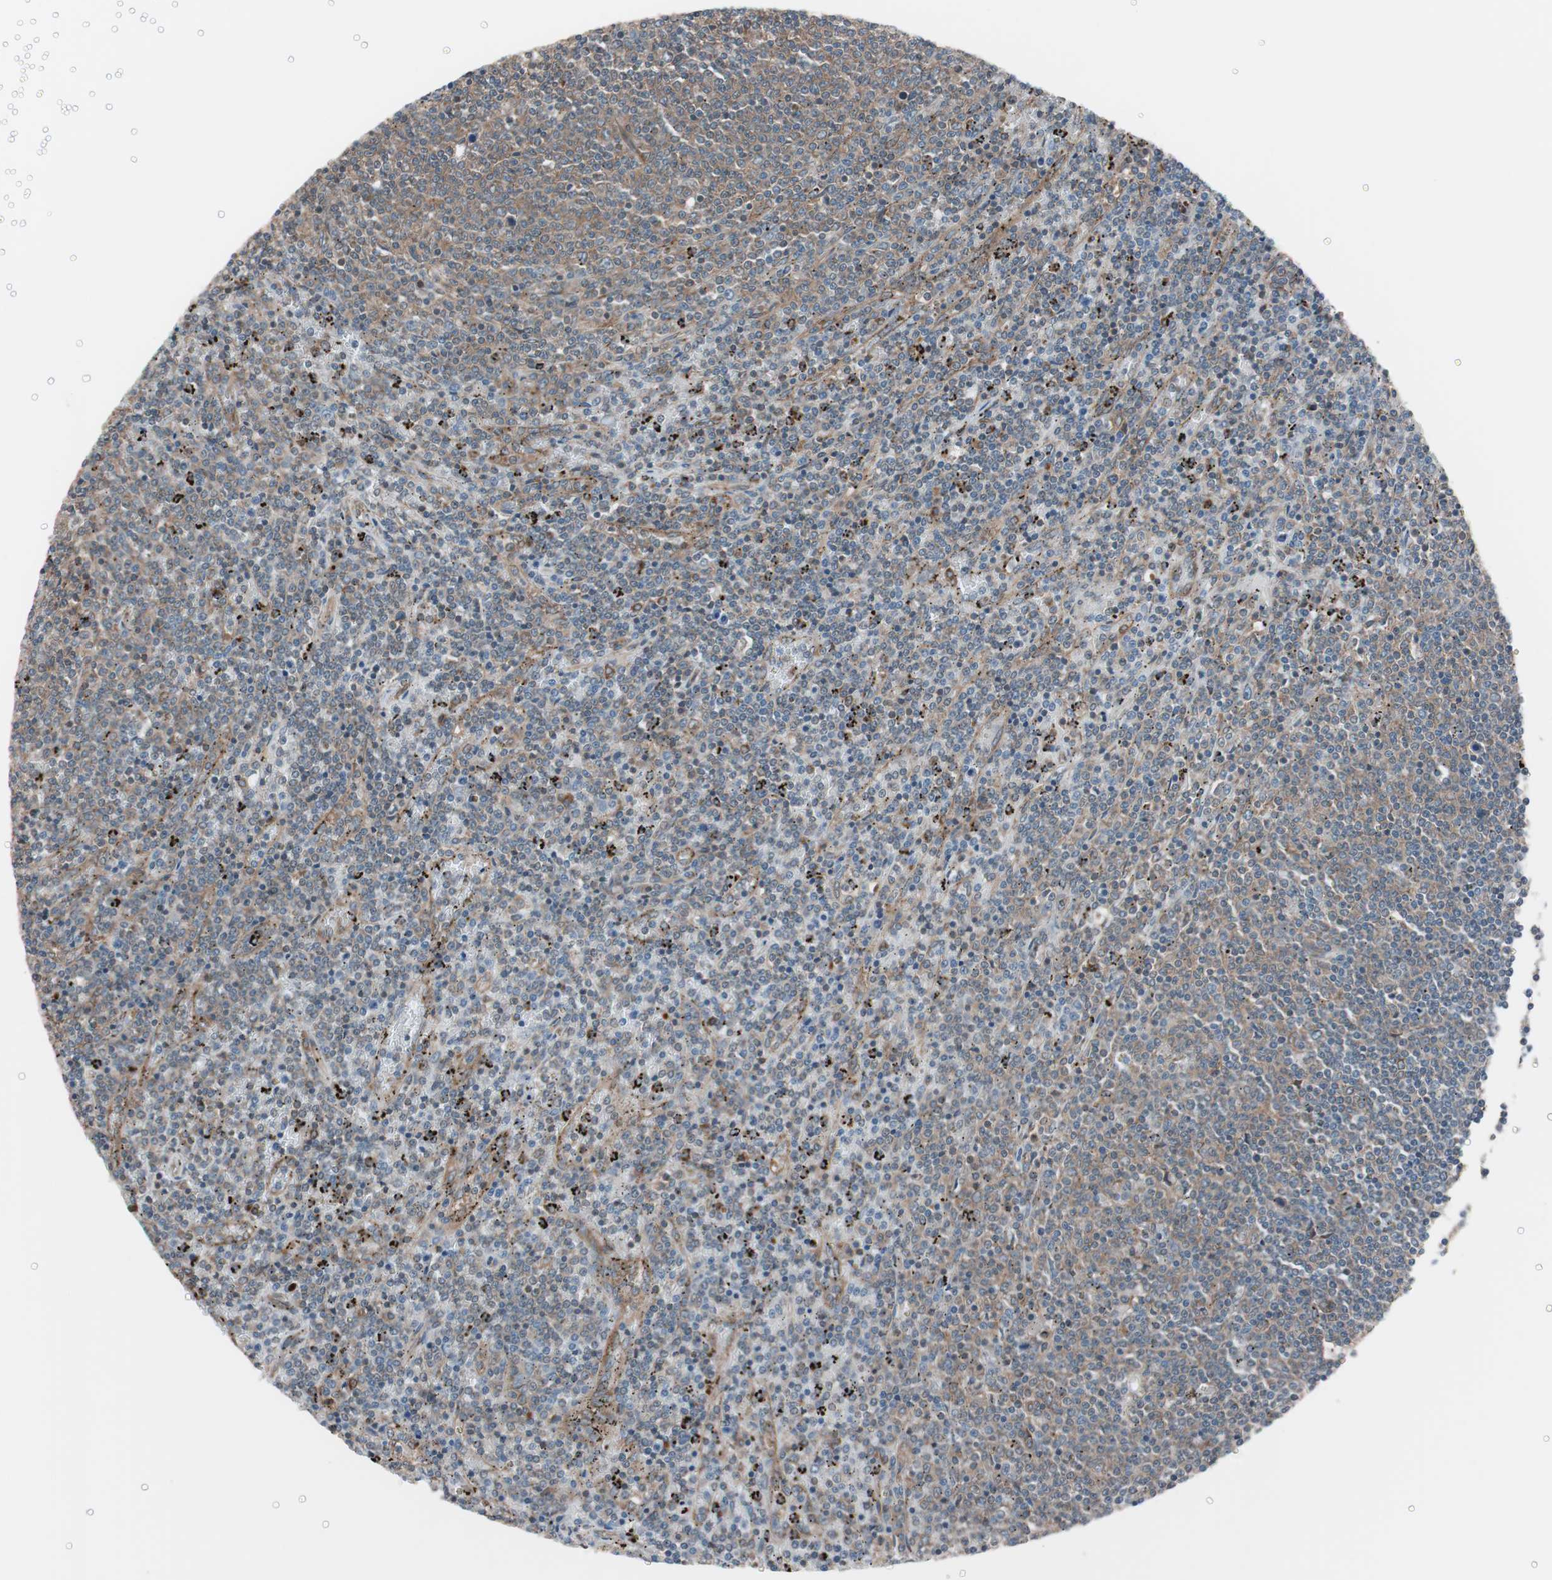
{"staining": {"intensity": "weak", "quantity": "25%-75%", "location": "cytoplasmic/membranous"}, "tissue": "lymphoma", "cell_type": "Tumor cells", "image_type": "cancer", "snomed": [{"axis": "morphology", "description": "Malignant lymphoma, non-Hodgkin's type, Low grade"}, {"axis": "topography", "description": "Spleen"}], "caption": "This image shows immunohistochemistry staining of human malignant lymphoma, non-Hodgkin's type (low-grade), with low weak cytoplasmic/membranous expression in about 25%-75% of tumor cells.", "gene": "SEC31A", "patient": {"sex": "female", "age": 50}}